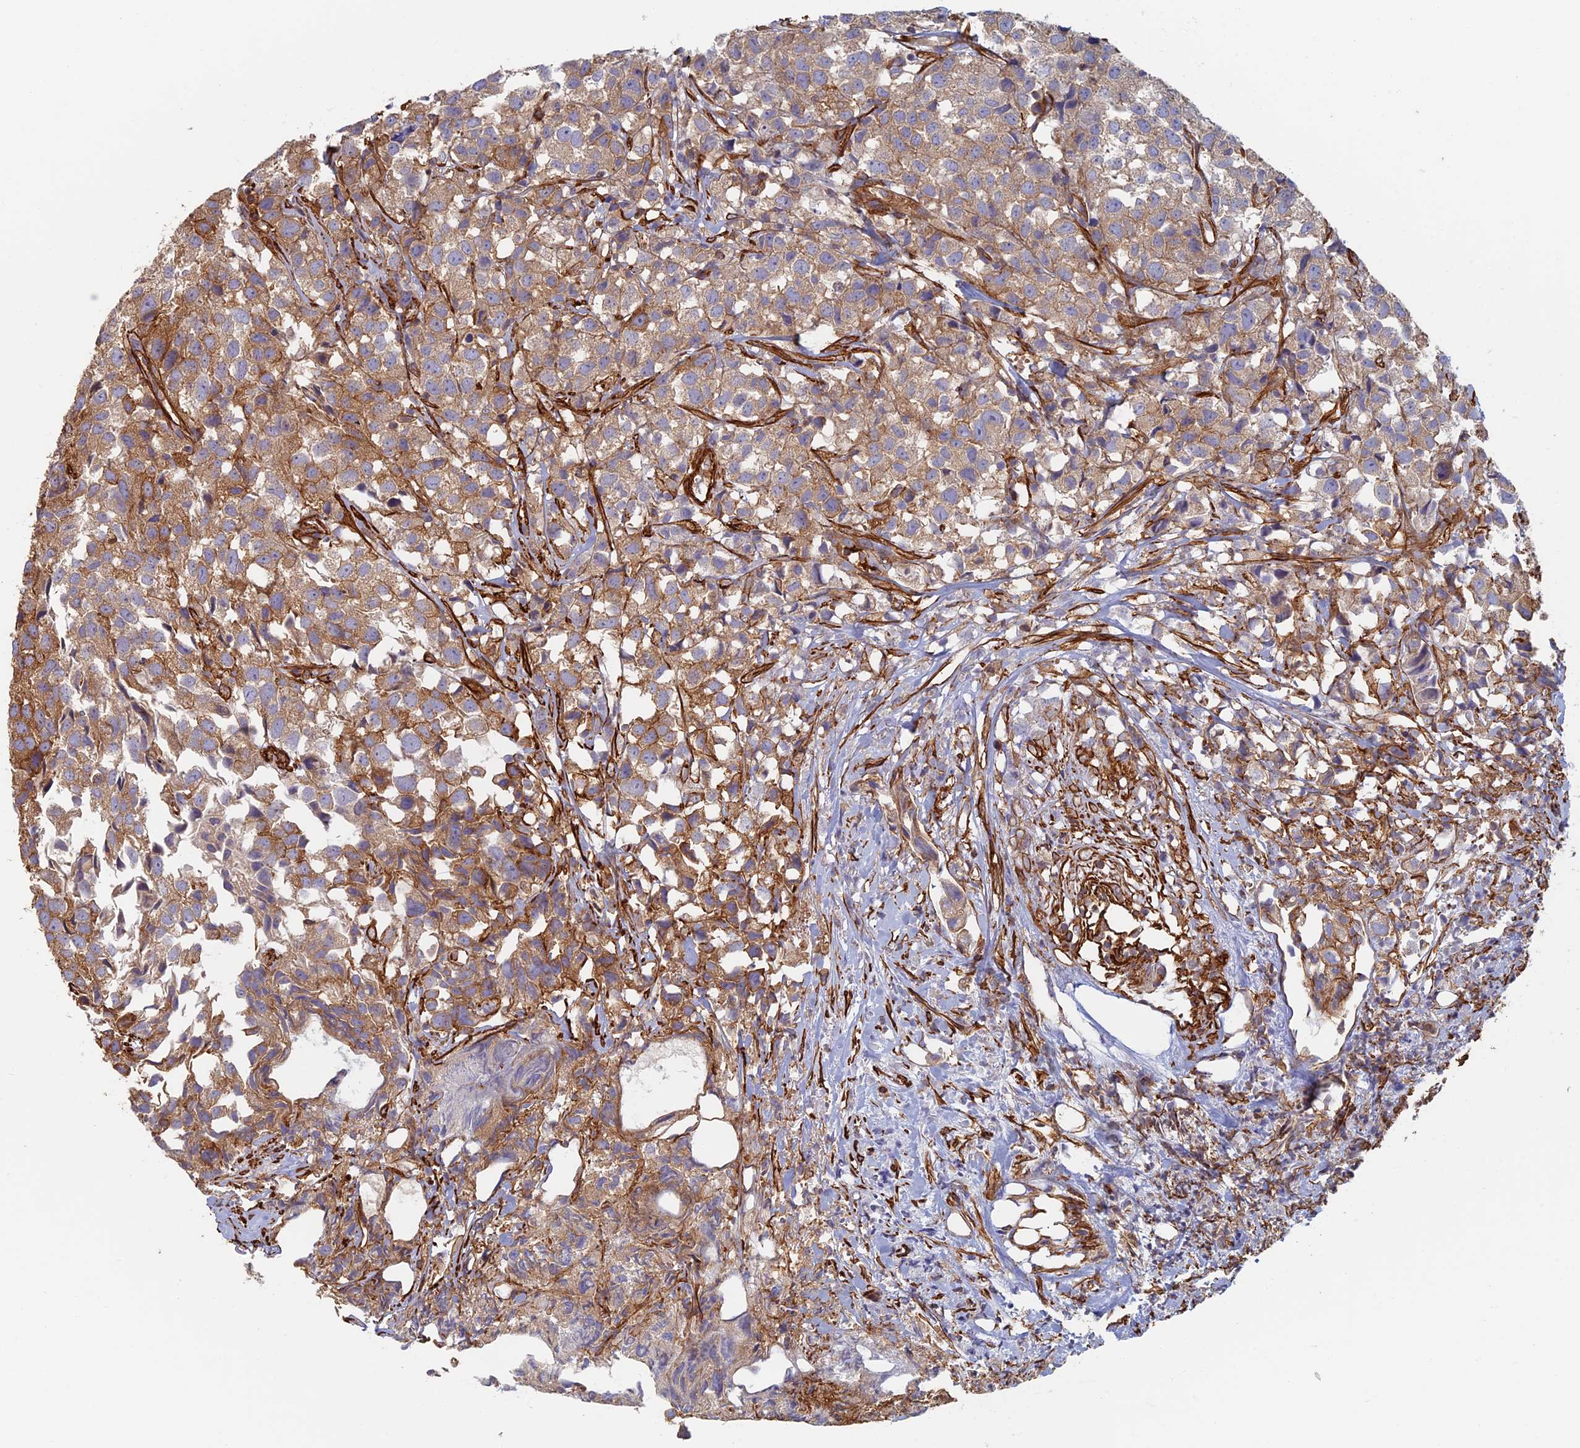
{"staining": {"intensity": "moderate", "quantity": ">75%", "location": "cytoplasmic/membranous"}, "tissue": "urothelial cancer", "cell_type": "Tumor cells", "image_type": "cancer", "snomed": [{"axis": "morphology", "description": "Urothelial carcinoma, High grade"}, {"axis": "topography", "description": "Urinary bladder"}], "caption": "A medium amount of moderate cytoplasmic/membranous staining is seen in approximately >75% of tumor cells in urothelial cancer tissue.", "gene": "PAK4", "patient": {"sex": "female", "age": 75}}